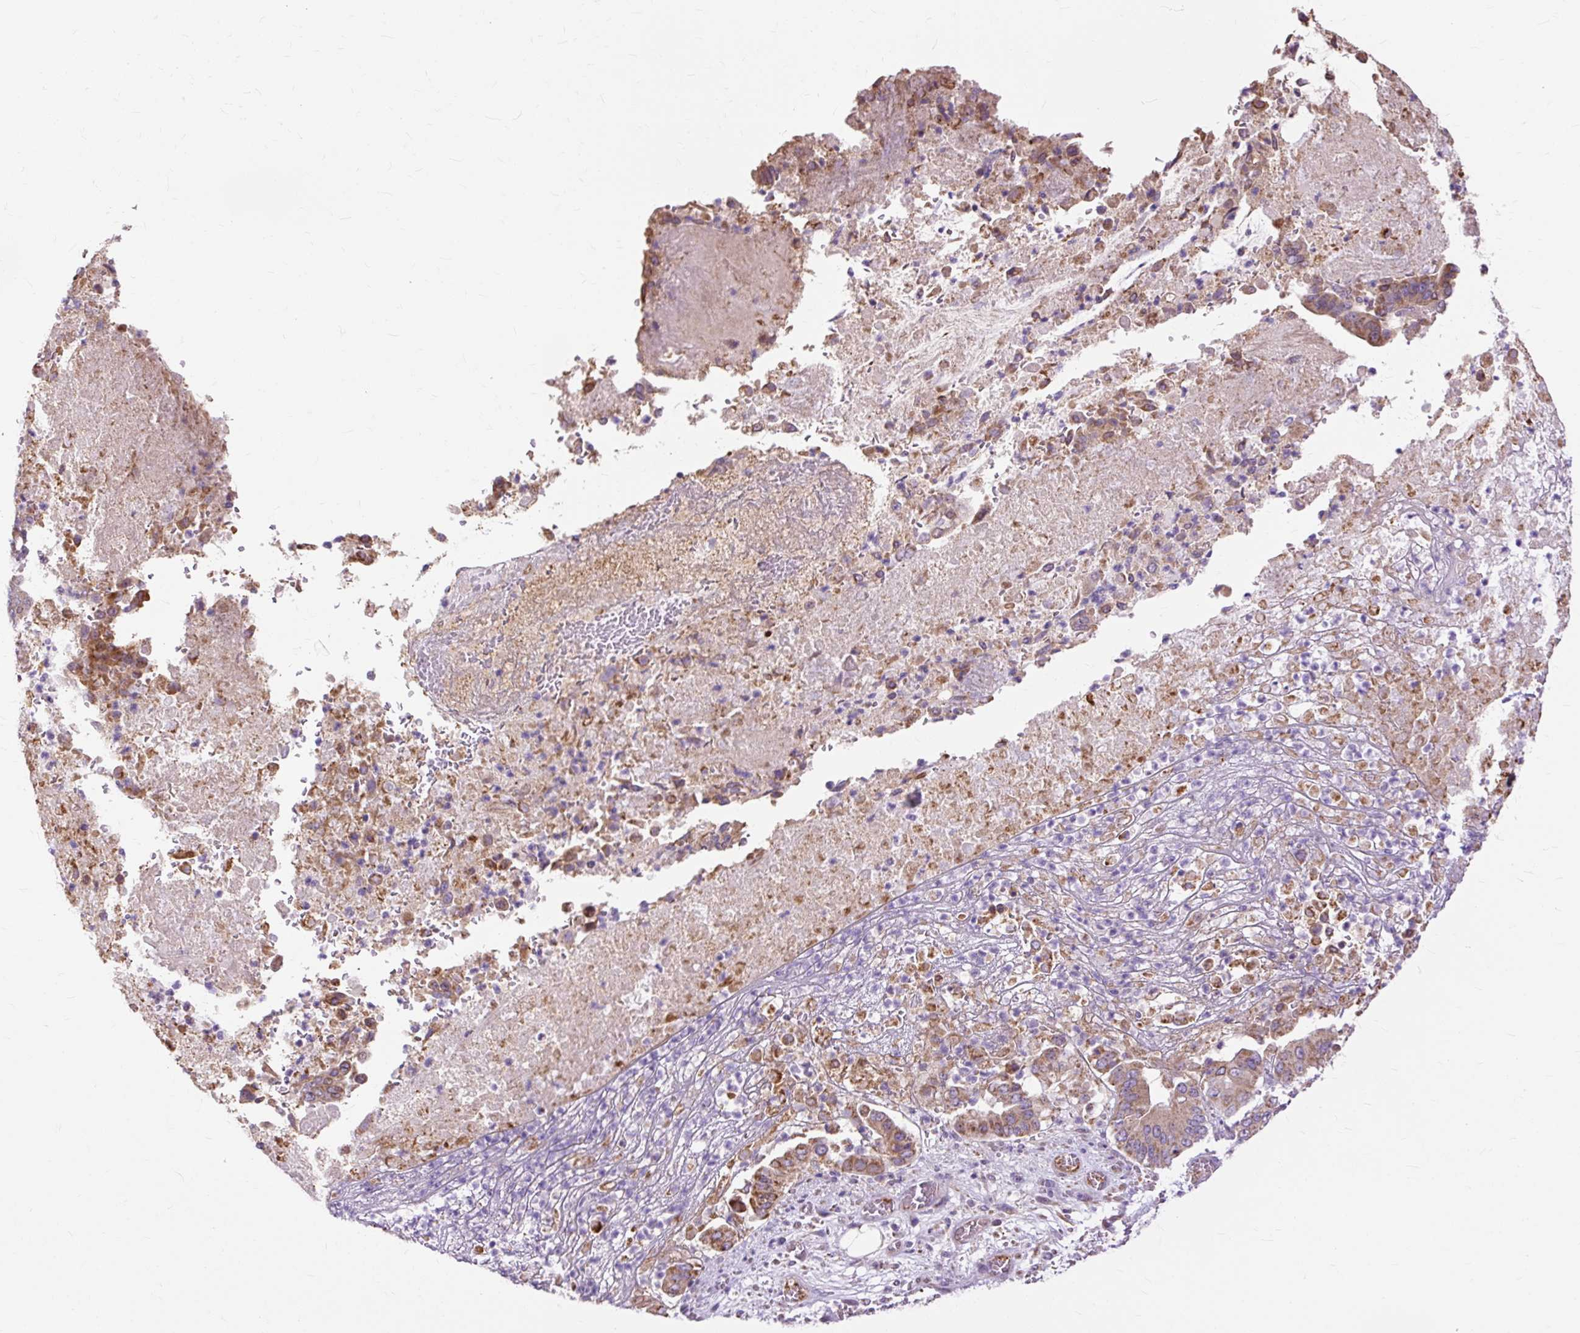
{"staining": {"intensity": "moderate", "quantity": ">75%", "location": "cytoplasmic/membranous"}, "tissue": "pancreatic cancer", "cell_type": "Tumor cells", "image_type": "cancer", "snomed": [{"axis": "morphology", "description": "Adenocarcinoma, NOS"}, {"axis": "topography", "description": "Pancreas"}], "caption": "Human pancreatic cancer (adenocarcinoma) stained with a protein marker exhibits moderate staining in tumor cells.", "gene": "PDZD2", "patient": {"sex": "female", "age": 77}}